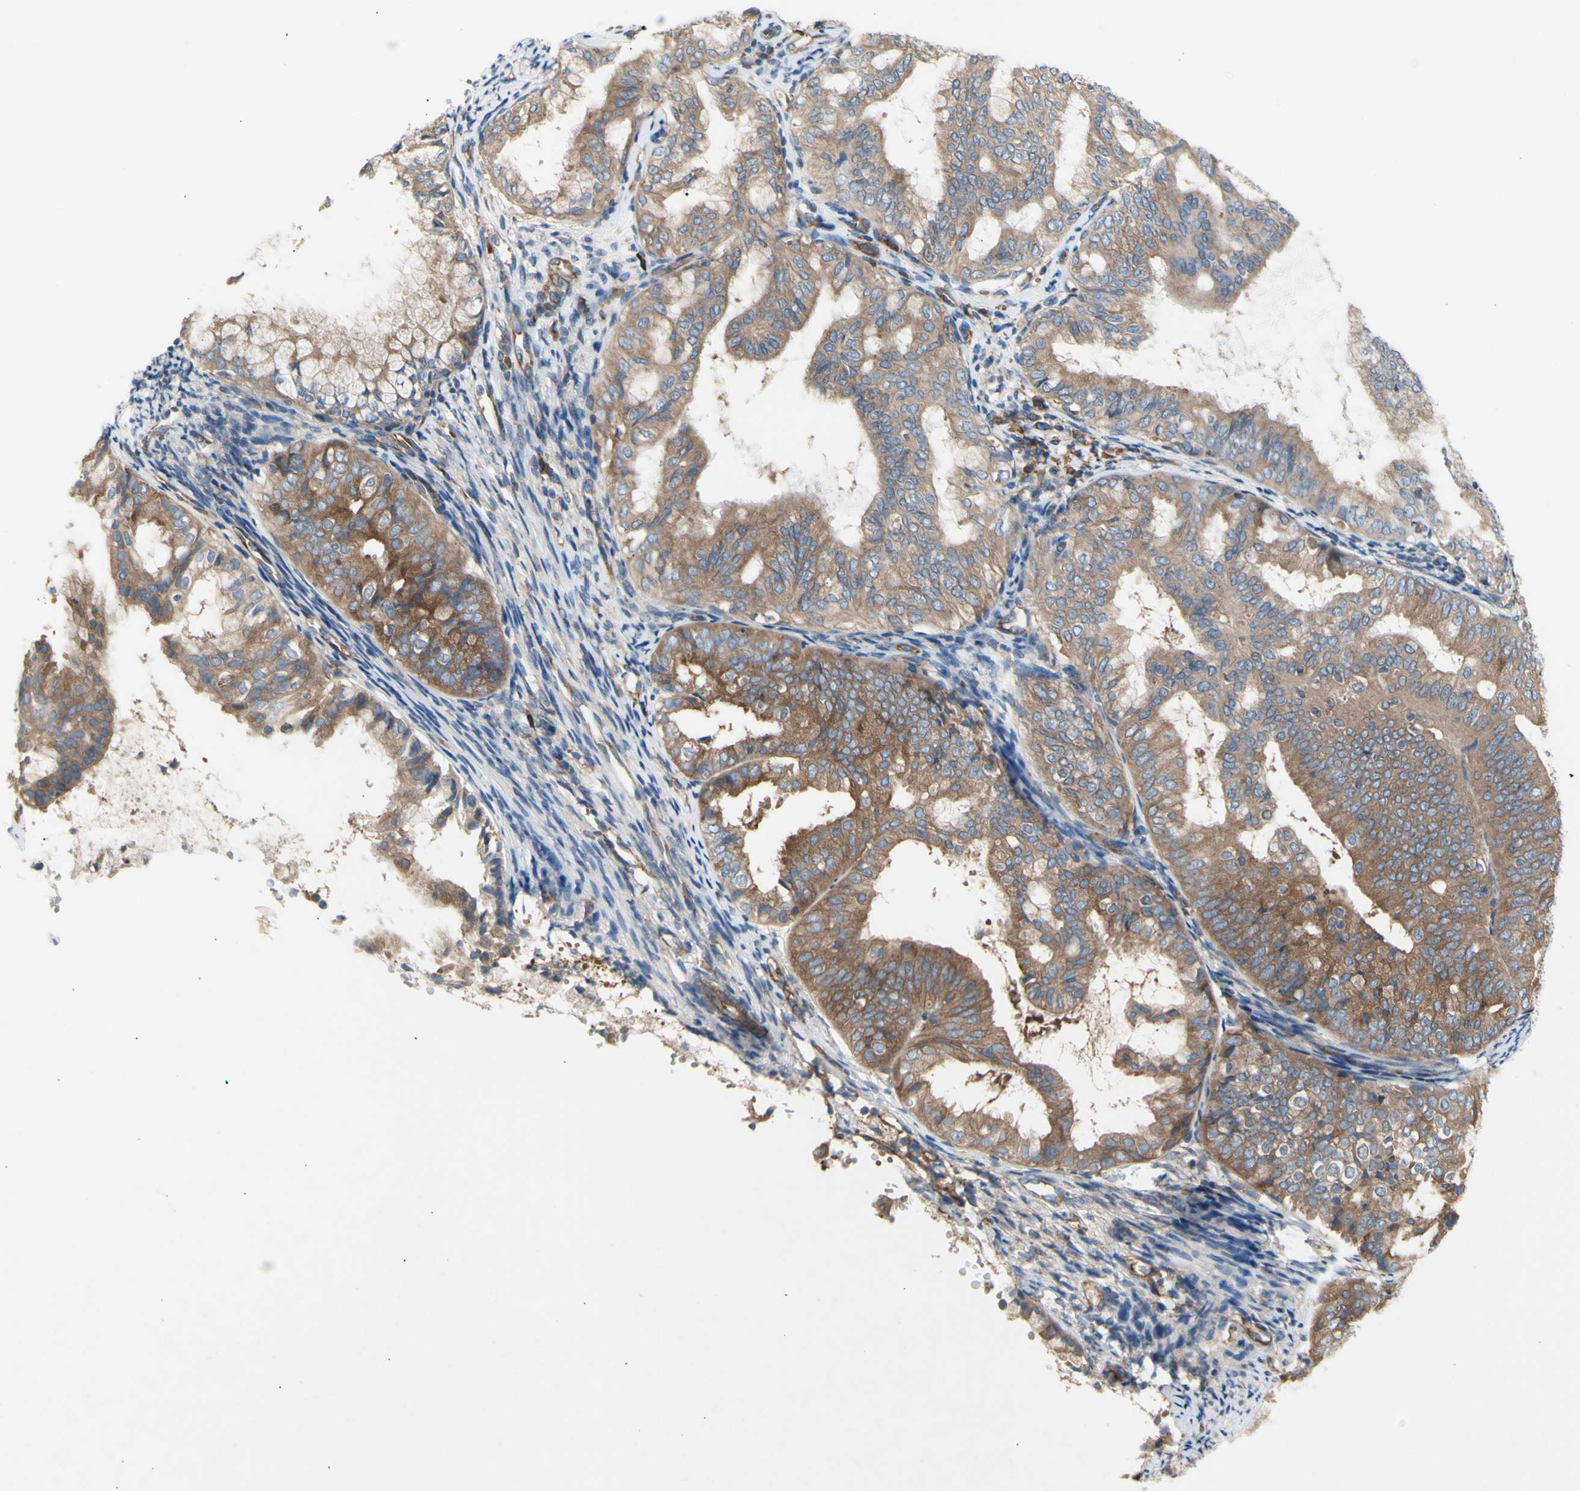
{"staining": {"intensity": "moderate", "quantity": ">75%", "location": "cytoplasmic/membranous"}, "tissue": "endometrial cancer", "cell_type": "Tumor cells", "image_type": "cancer", "snomed": [{"axis": "morphology", "description": "Adenocarcinoma, NOS"}, {"axis": "topography", "description": "Endometrium"}], "caption": "Tumor cells show medium levels of moderate cytoplasmic/membranous expression in approximately >75% of cells in endometrial cancer (adenocarcinoma).", "gene": "KLC1", "patient": {"sex": "female", "age": 63}}